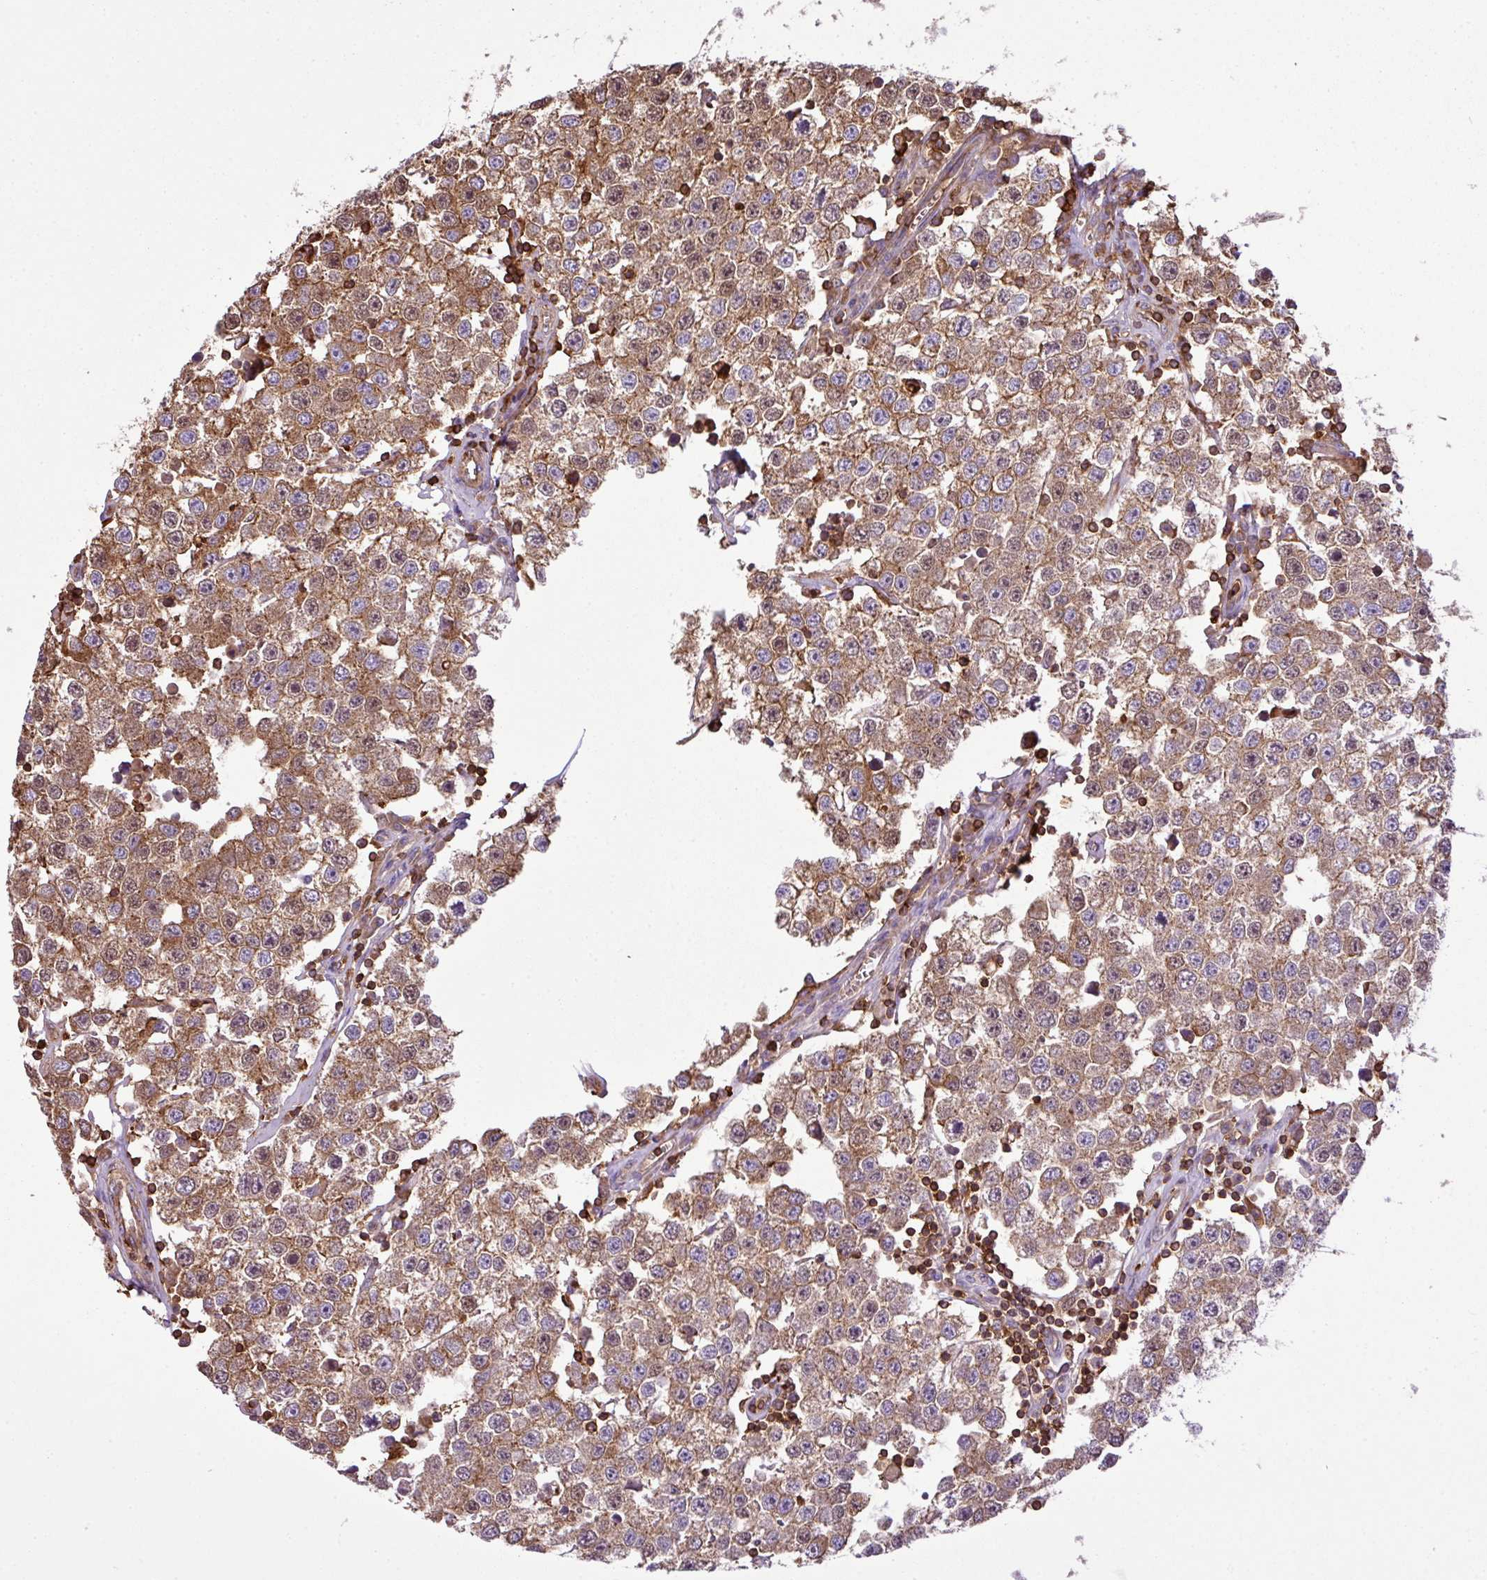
{"staining": {"intensity": "moderate", "quantity": ">75%", "location": "cytoplasmic/membranous"}, "tissue": "testis cancer", "cell_type": "Tumor cells", "image_type": "cancer", "snomed": [{"axis": "morphology", "description": "Seminoma, NOS"}, {"axis": "topography", "description": "Testis"}], "caption": "Seminoma (testis) stained with DAB (3,3'-diaminobenzidine) IHC demonstrates medium levels of moderate cytoplasmic/membranous staining in about >75% of tumor cells. (Brightfield microscopy of DAB IHC at high magnification).", "gene": "PGAP6", "patient": {"sex": "male", "age": 34}}